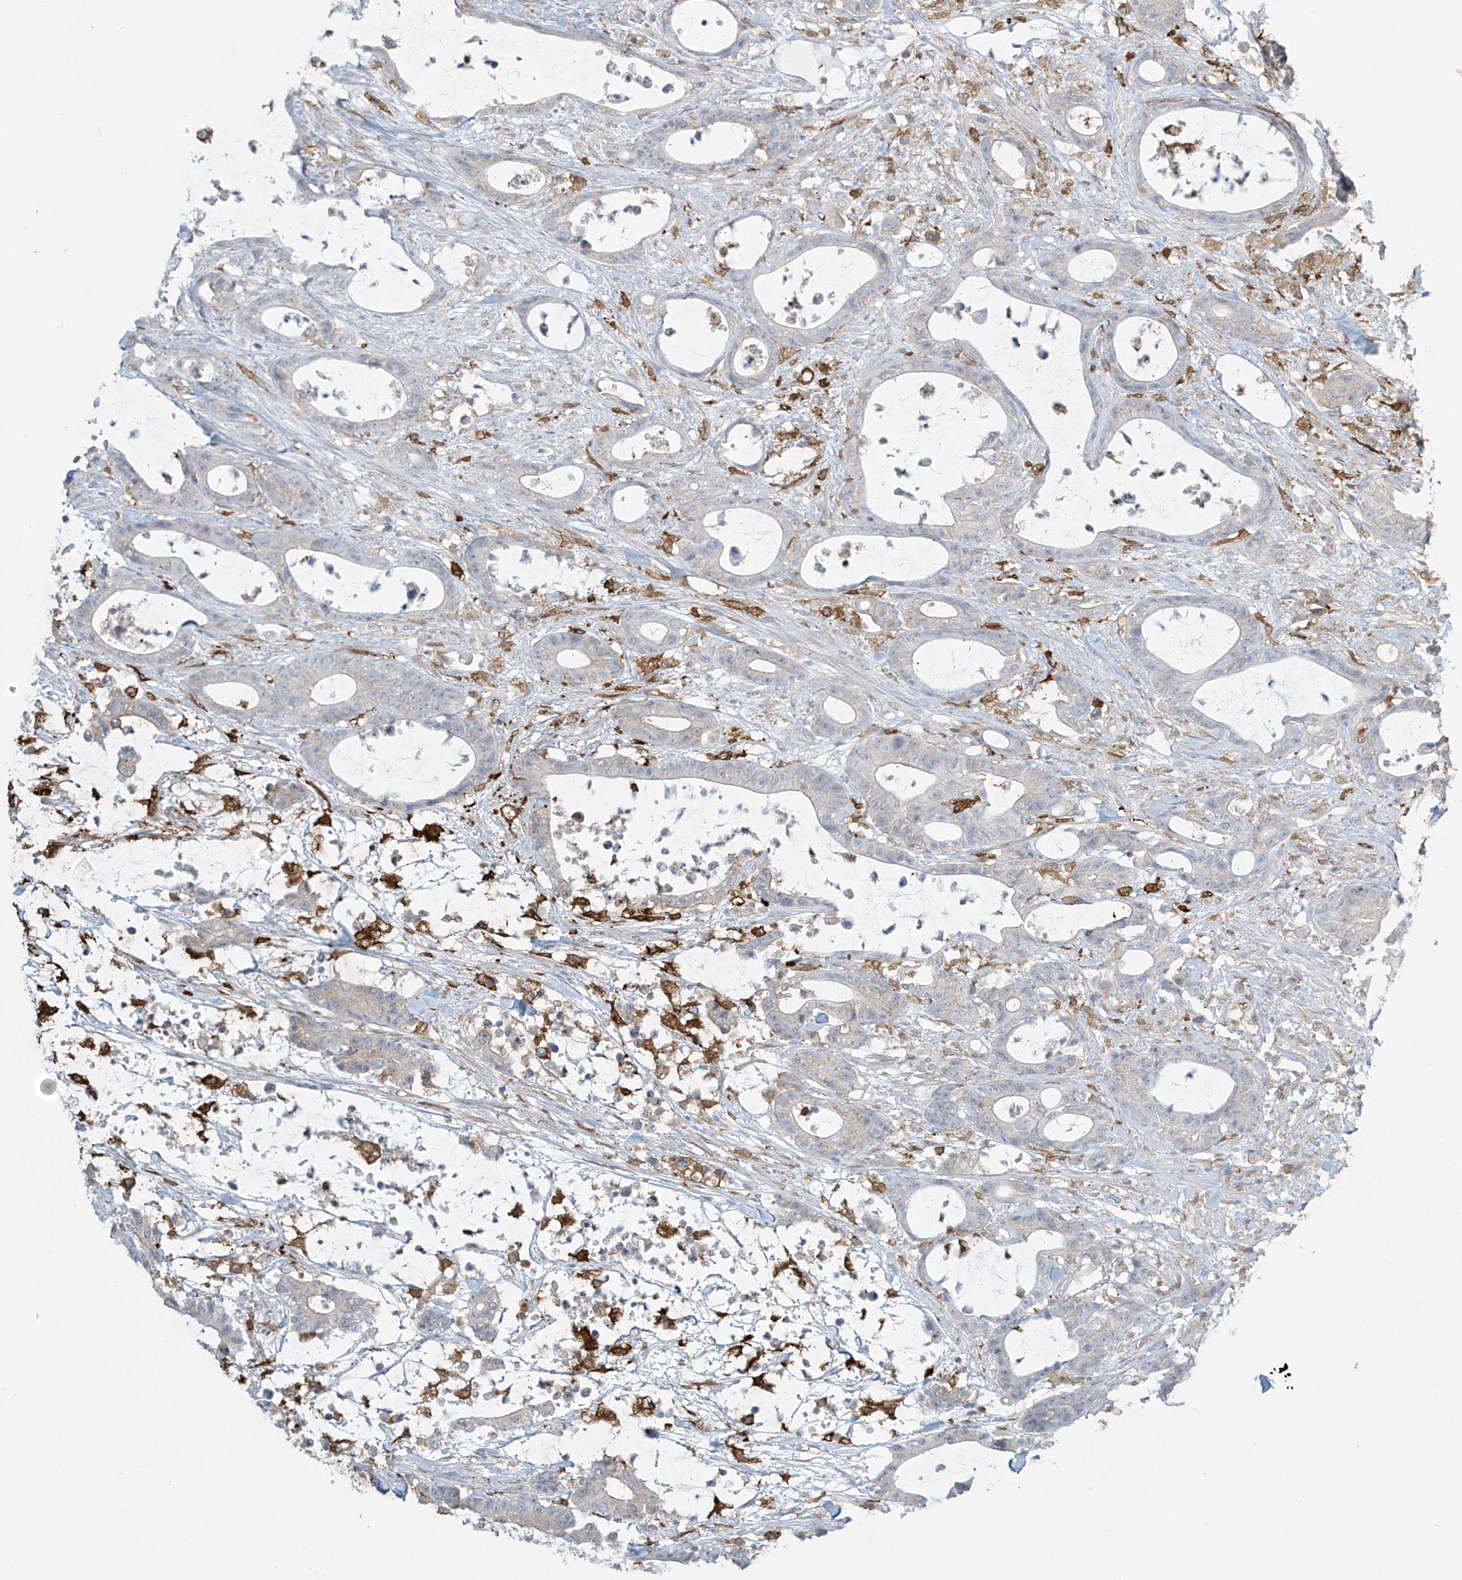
{"staining": {"intensity": "weak", "quantity": "<25%", "location": "cytoplasmic/membranous"}, "tissue": "colorectal cancer", "cell_type": "Tumor cells", "image_type": "cancer", "snomed": [{"axis": "morphology", "description": "Adenocarcinoma, NOS"}, {"axis": "topography", "description": "Colon"}], "caption": "This is an IHC micrograph of adenocarcinoma (colorectal). There is no positivity in tumor cells.", "gene": "TAGAP", "patient": {"sex": "female", "age": 84}}